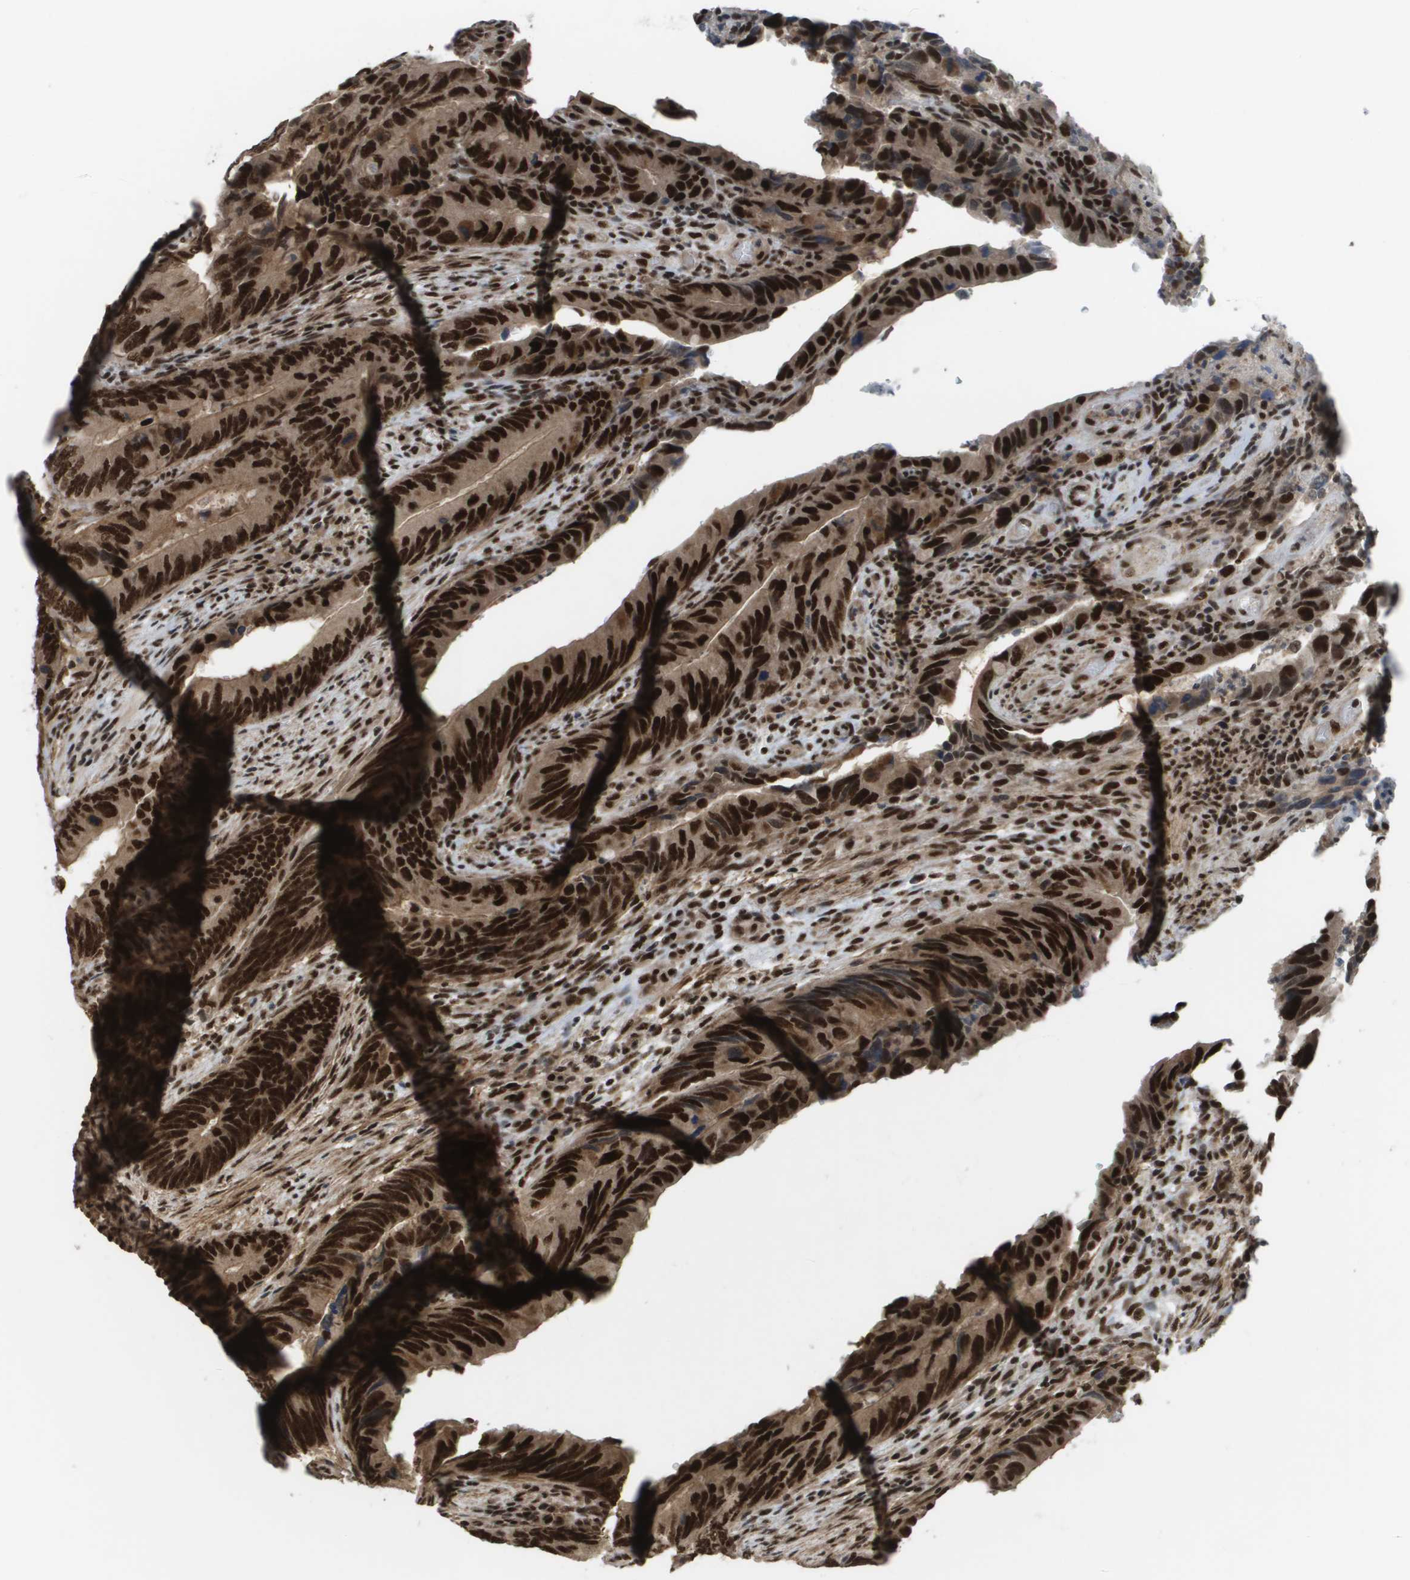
{"staining": {"intensity": "strong", "quantity": ">75%", "location": "cytoplasmic/membranous,nuclear"}, "tissue": "colorectal cancer", "cell_type": "Tumor cells", "image_type": "cancer", "snomed": [{"axis": "morphology", "description": "Normal tissue, NOS"}, {"axis": "morphology", "description": "Adenocarcinoma, NOS"}, {"axis": "topography", "description": "Colon"}], "caption": "Colorectal cancer (adenocarcinoma) was stained to show a protein in brown. There is high levels of strong cytoplasmic/membranous and nuclear staining in about >75% of tumor cells. (DAB IHC with brightfield microscopy, high magnification).", "gene": "PRCC", "patient": {"sex": "male", "age": 56}}